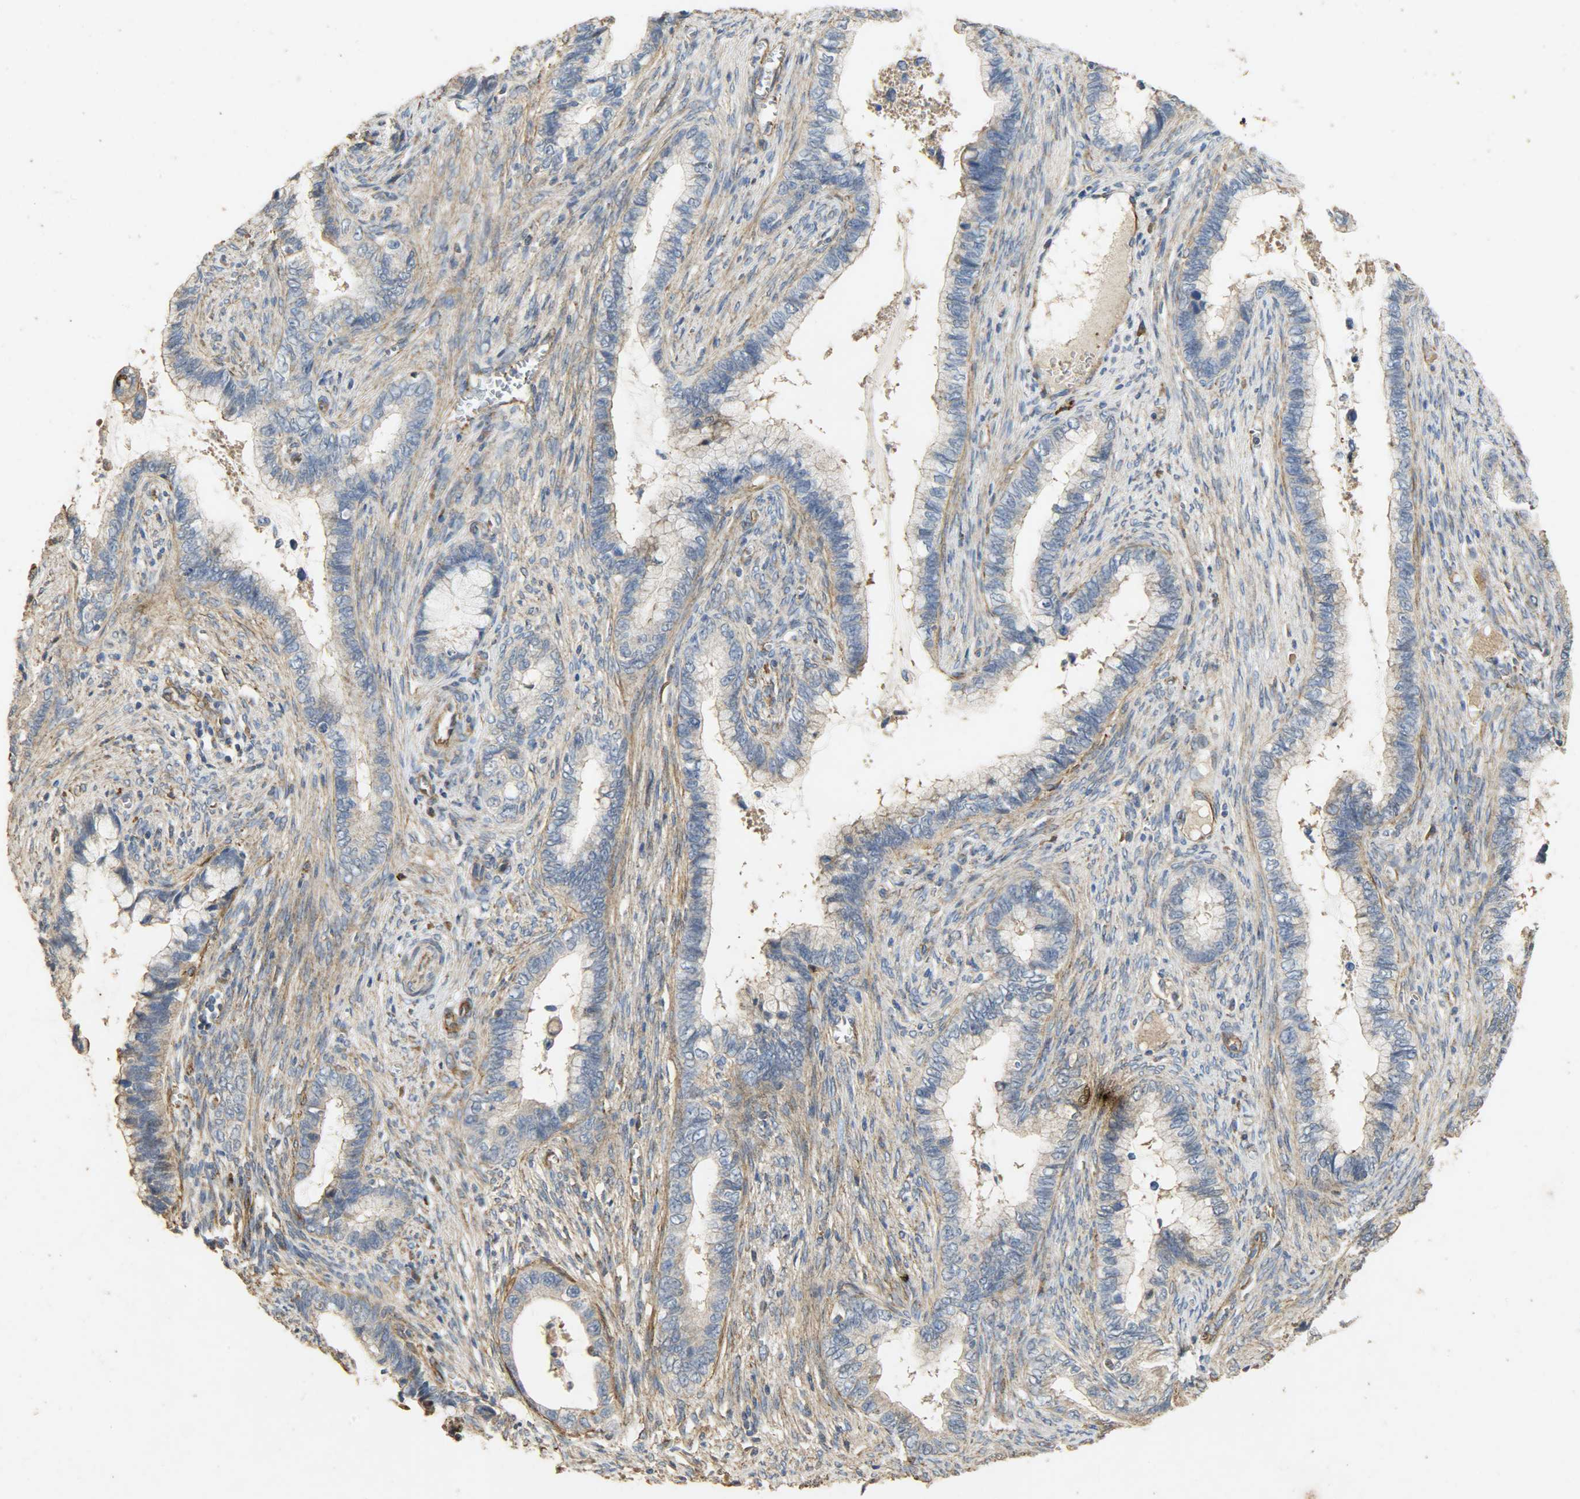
{"staining": {"intensity": "weak", "quantity": "<25%", "location": "cytoplasmic/membranous"}, "tissue": "cervical cancer", "cell_type": "Tumor cells", "image_type": "cancer", "snomed": [{"axis": "morphology", "description": "Adenocarcinoma, NOS"}, {"axis": "topography", "description": "Cervix"}], "caption": "An IHC histopathology image of adenocarcinoma (cervical) is shown. There is no staining in tumor cells of adenocarcinoma (cervical).", "gene": "TPM4", "patient": {"sex": "female", "age": 44}}